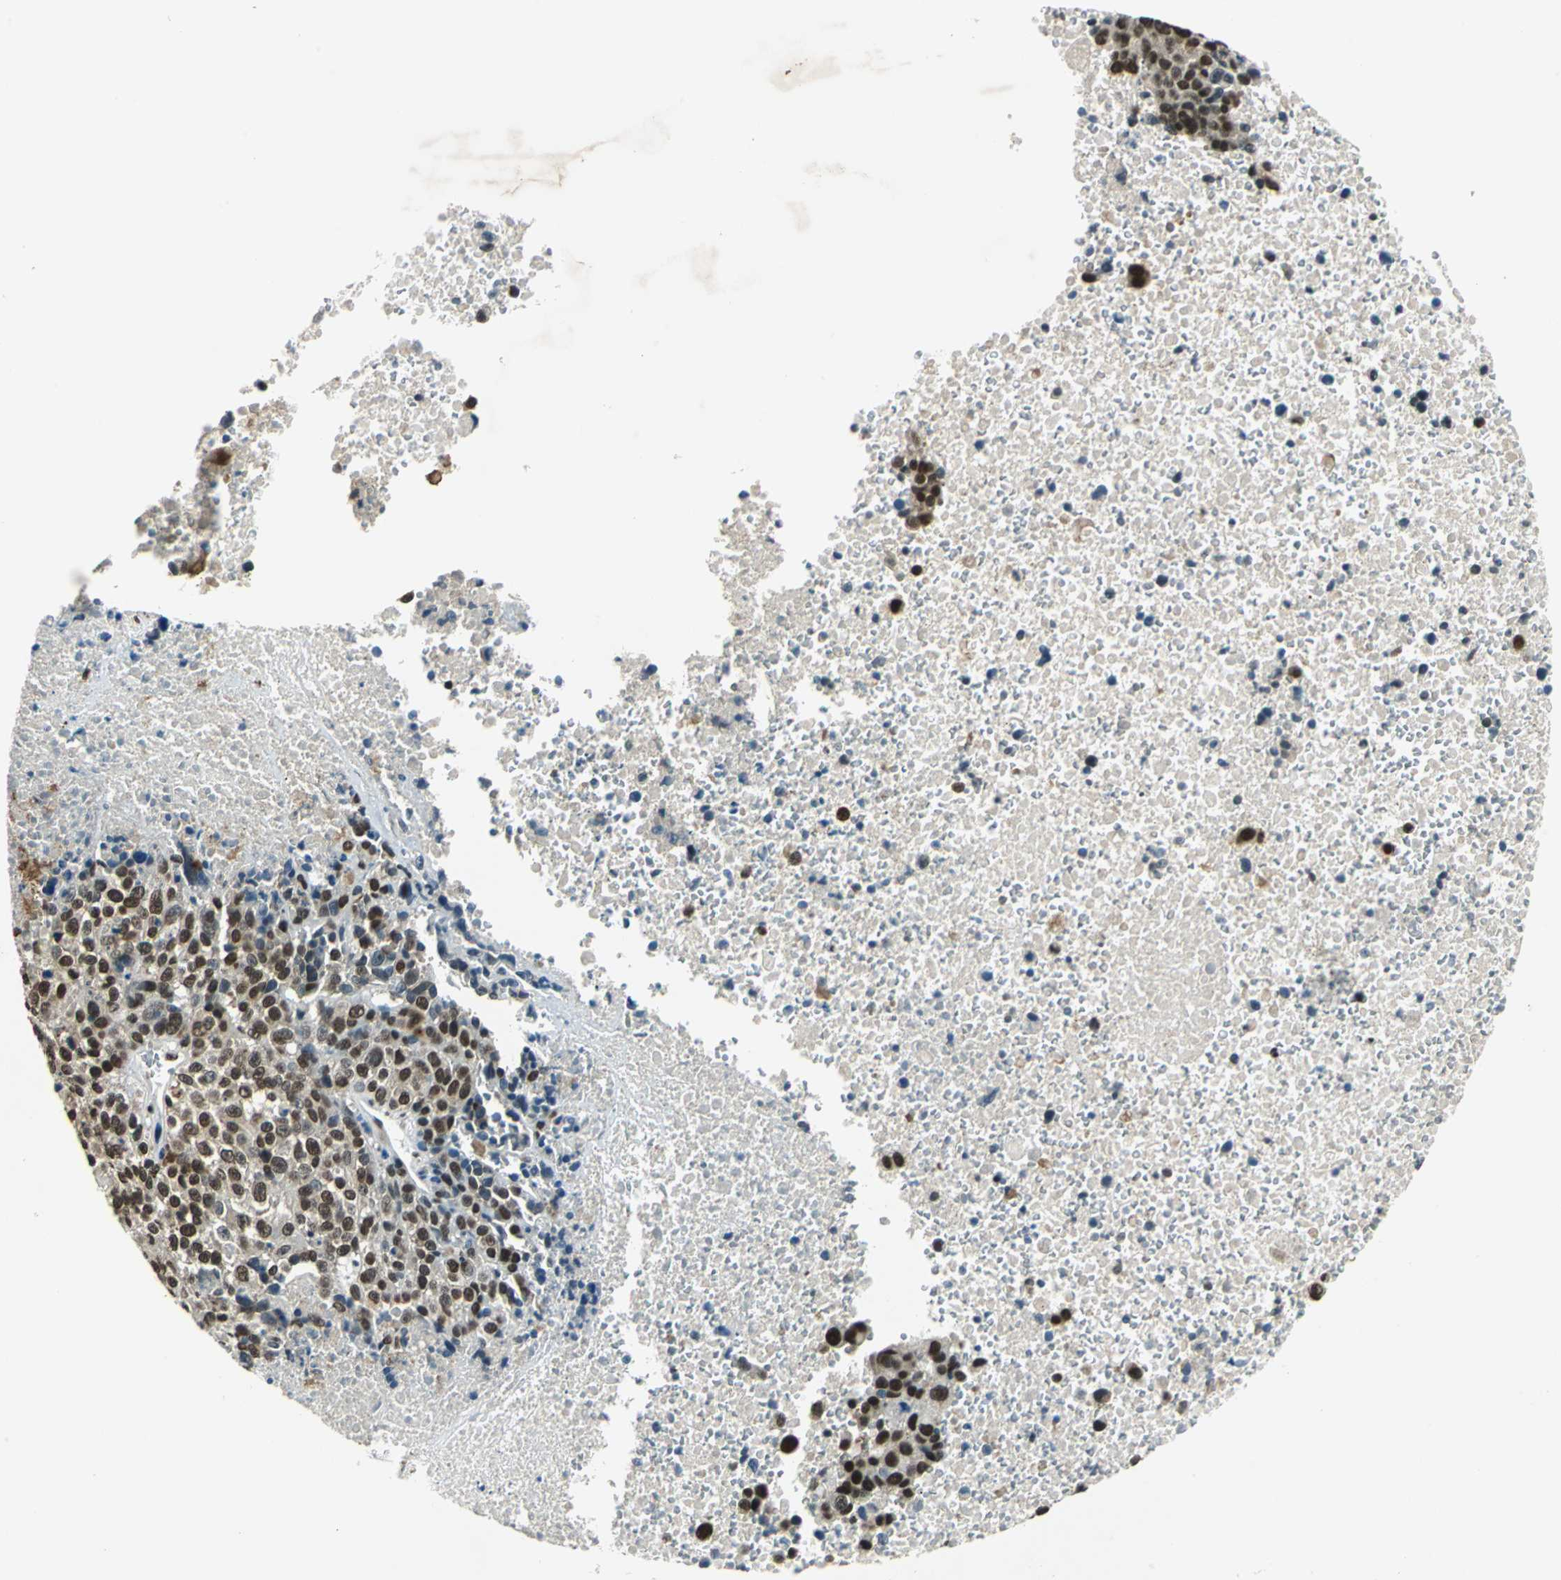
{"staining": {"intensity": "strong", "quantity": ">75%", "location": "cytoplasmic/membranous,nuclear"}, "tissue": "melanoma", "cell_type": "Tumor cells", "image_type": "cancer", "snomed": [{"axis": "morphology", "description": "Malignant melanoma, Metastatic site"}, {"axis": "topography", "description": "Cerebral cortex"}], "caption": "Melanoma stained with a protein marker shows strong staining in tumor cells.", "gene": "RBM14", "patient": {"sex": "female", "age": 52}}